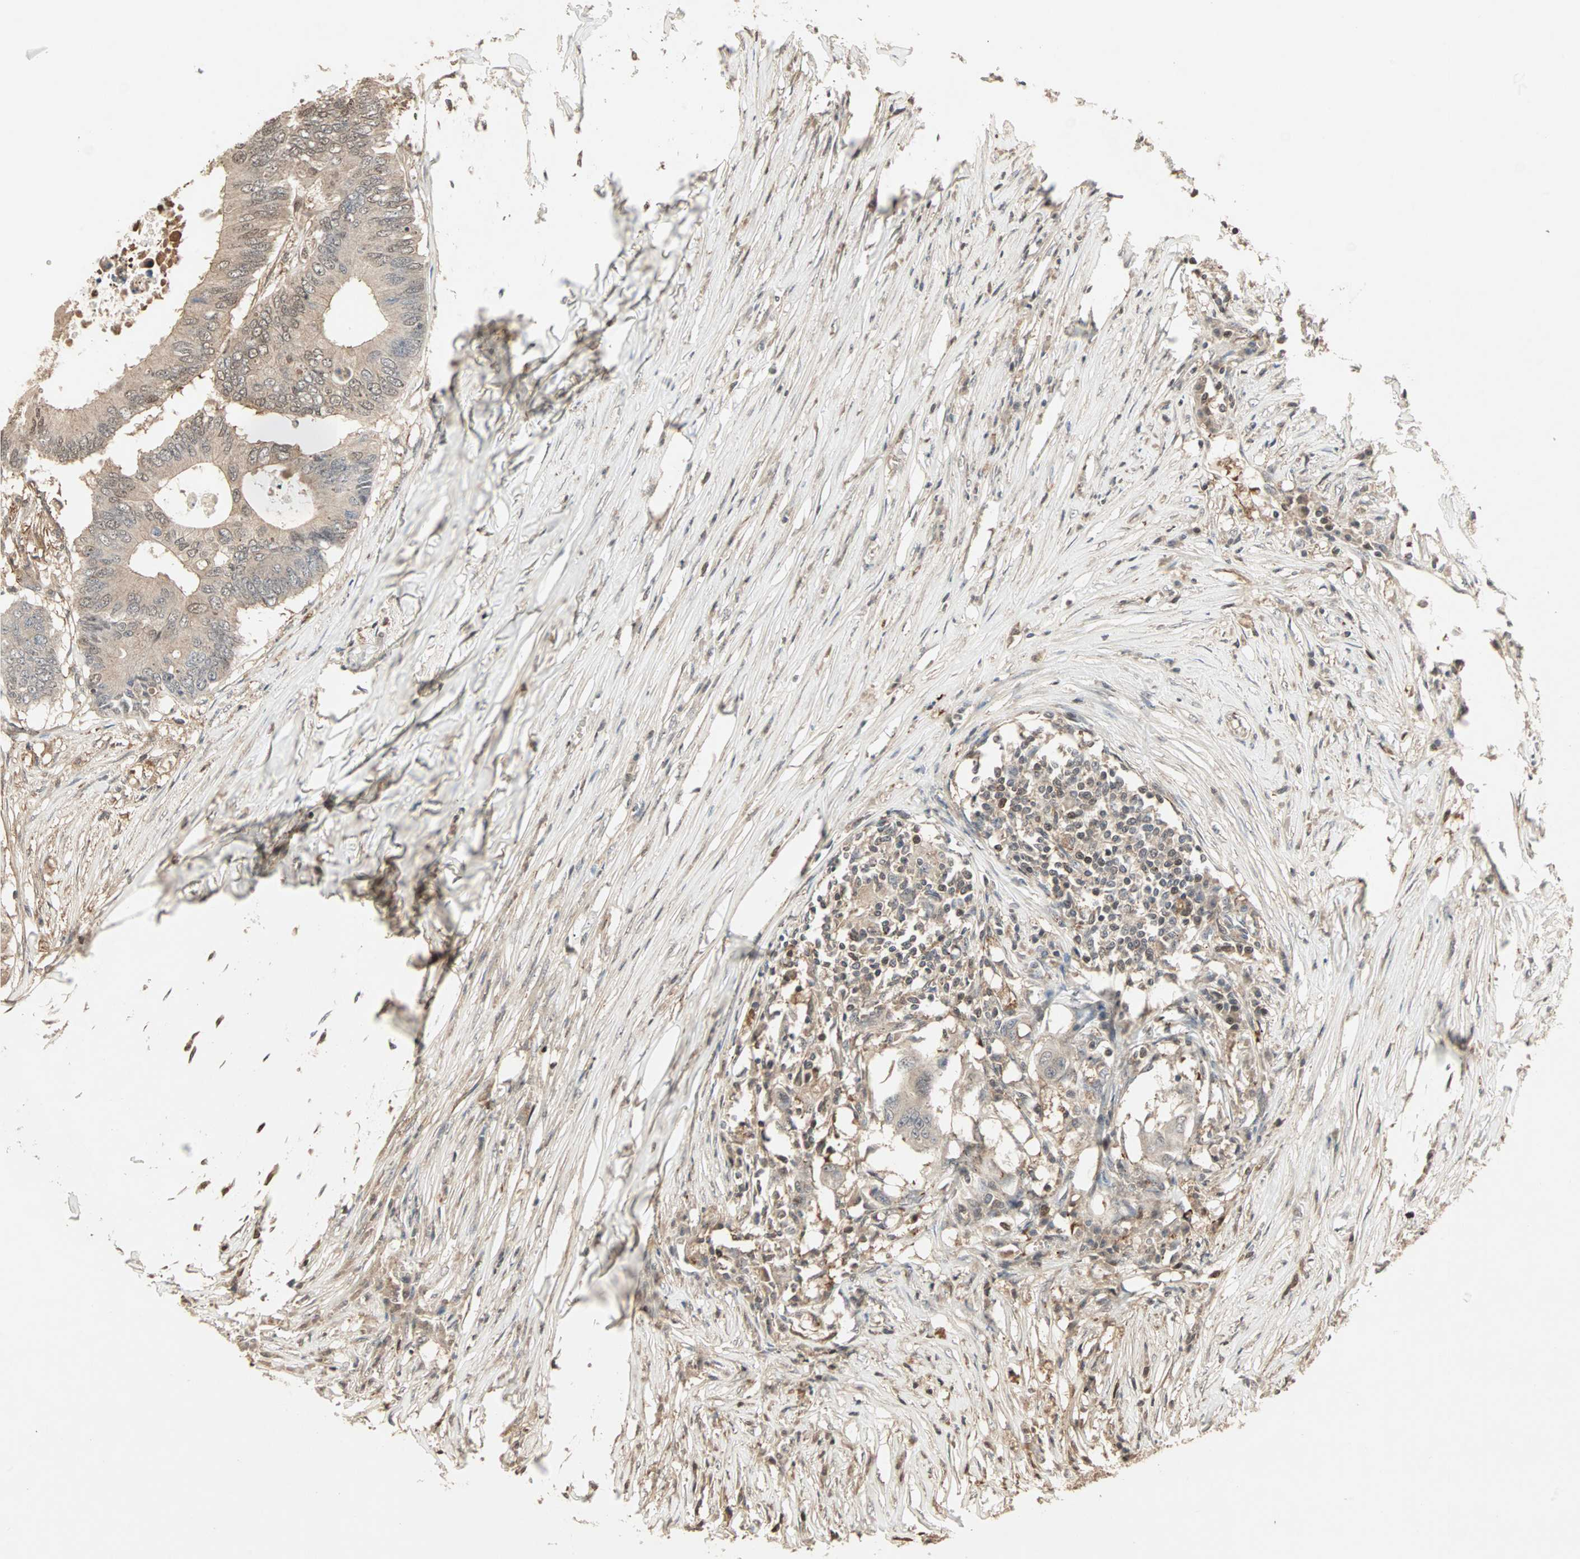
{"staining": {"intensity": "weak", "quantity": ">75%", "location": "cytoplasmic/membranous"}, "tissue": "colorectal cancer", "cell_type": "Tumor cells", "image_type": "cancer", "snomed": [{"axis": "morphology", "description": "Adenocarcinoma, NOS"}, {"axis": "topography", "description": "Colon"}], "caption": "Approximately >75% of tumor cells in human colorectal cancer display weak cytoplasmic/membranous protein positivity as visualized by brown immunohistochemical staining.", "gene": "DRG2", "patient": {"sex": "male", "age": 71}}